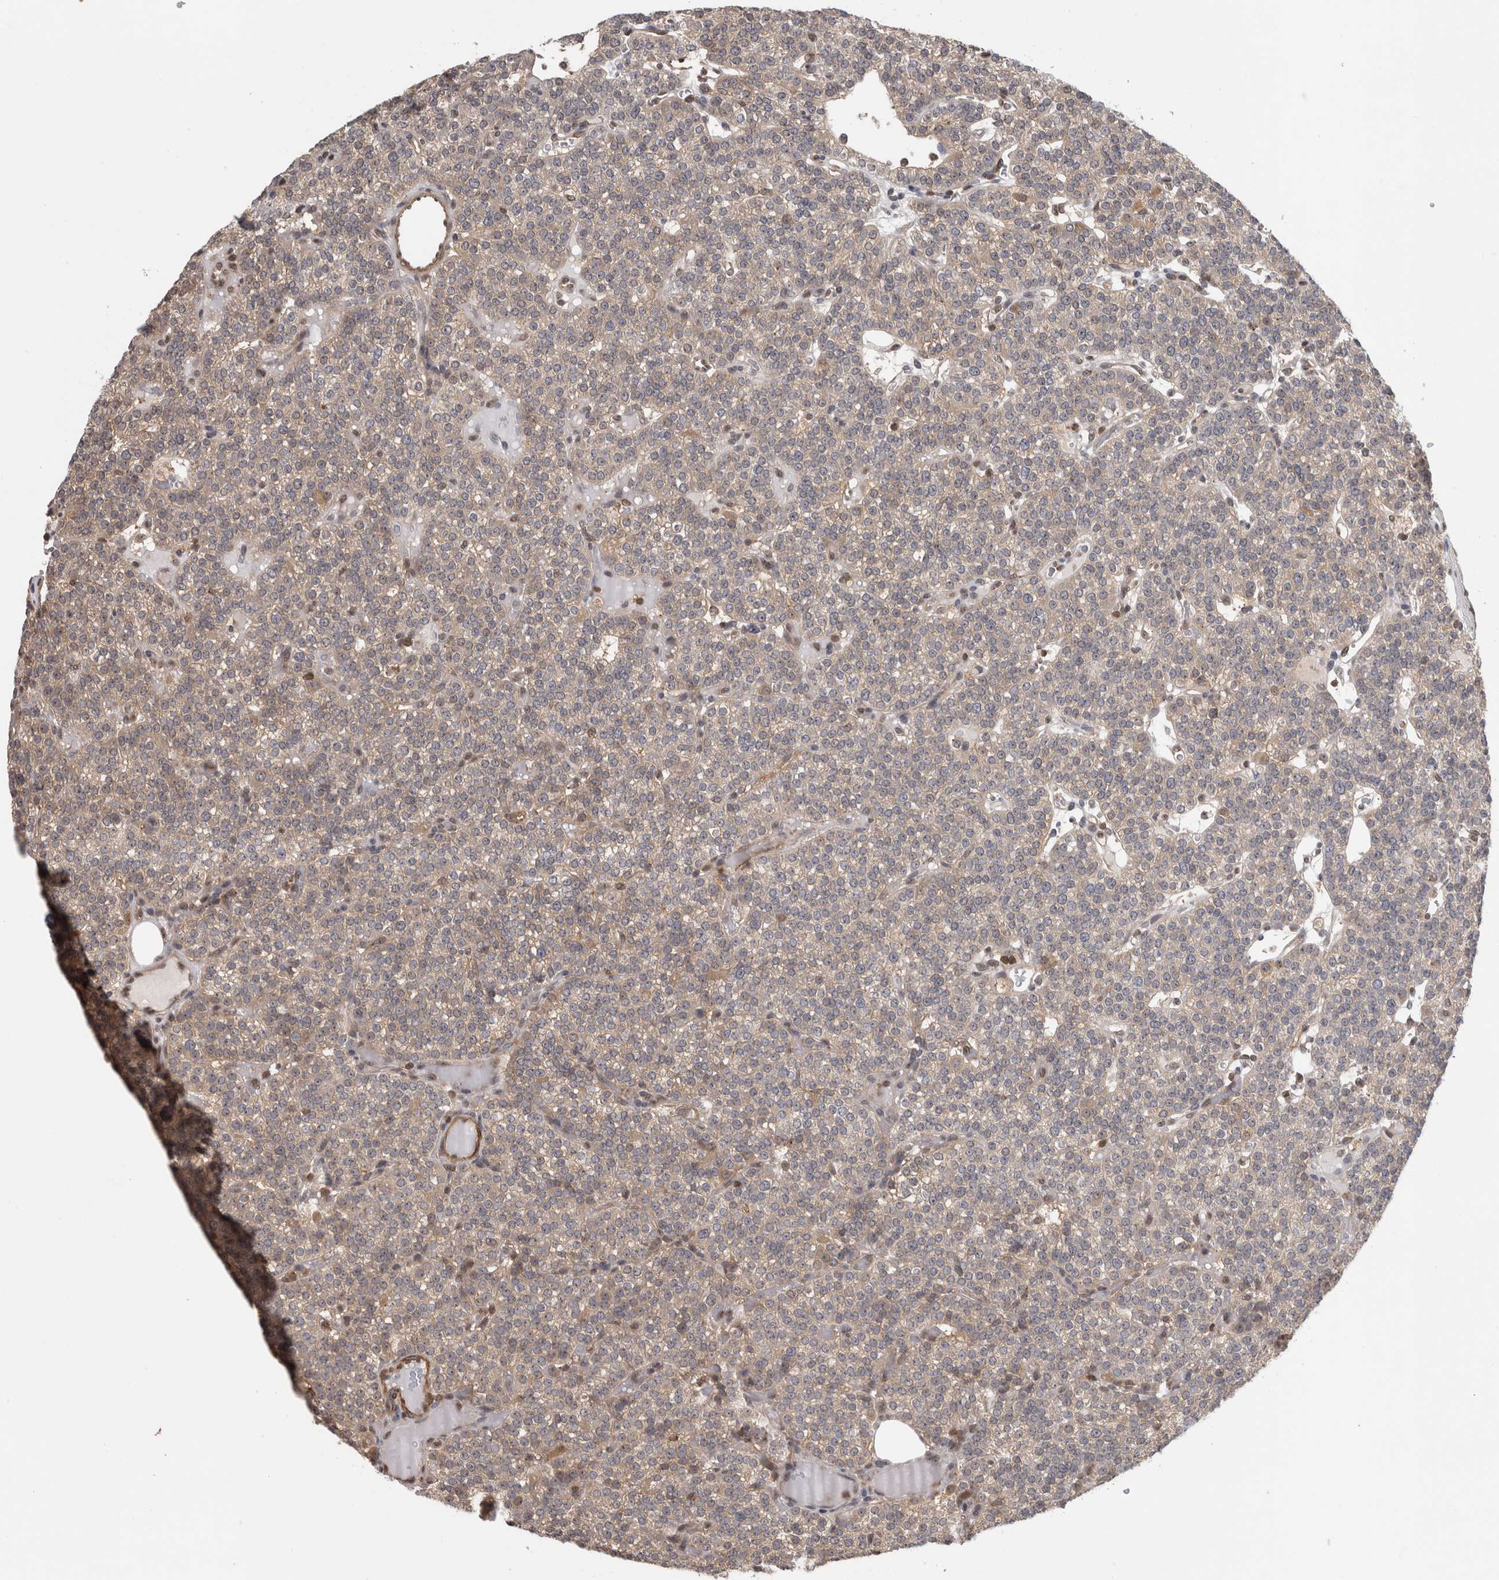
{"staining": {"intensity": "moderate", "quantity": "<25%", "location": "nuclear"}, "tissue": "parathyroid gland", "cell_type": "Glandular cells", "image_type": "normal", "snomed": [{"axis": "morphology", "description": "Normal tissue, NOS"}, {"axis": "topography", "description": "Parathyroid gland"}], "caption": "Protein analysis of normal parathyroid gland shows moderate nuclear positivity in about <25% of glandular cells.", "gene": "TDRD7", "patient": {"sex": "male", "age": 83}}